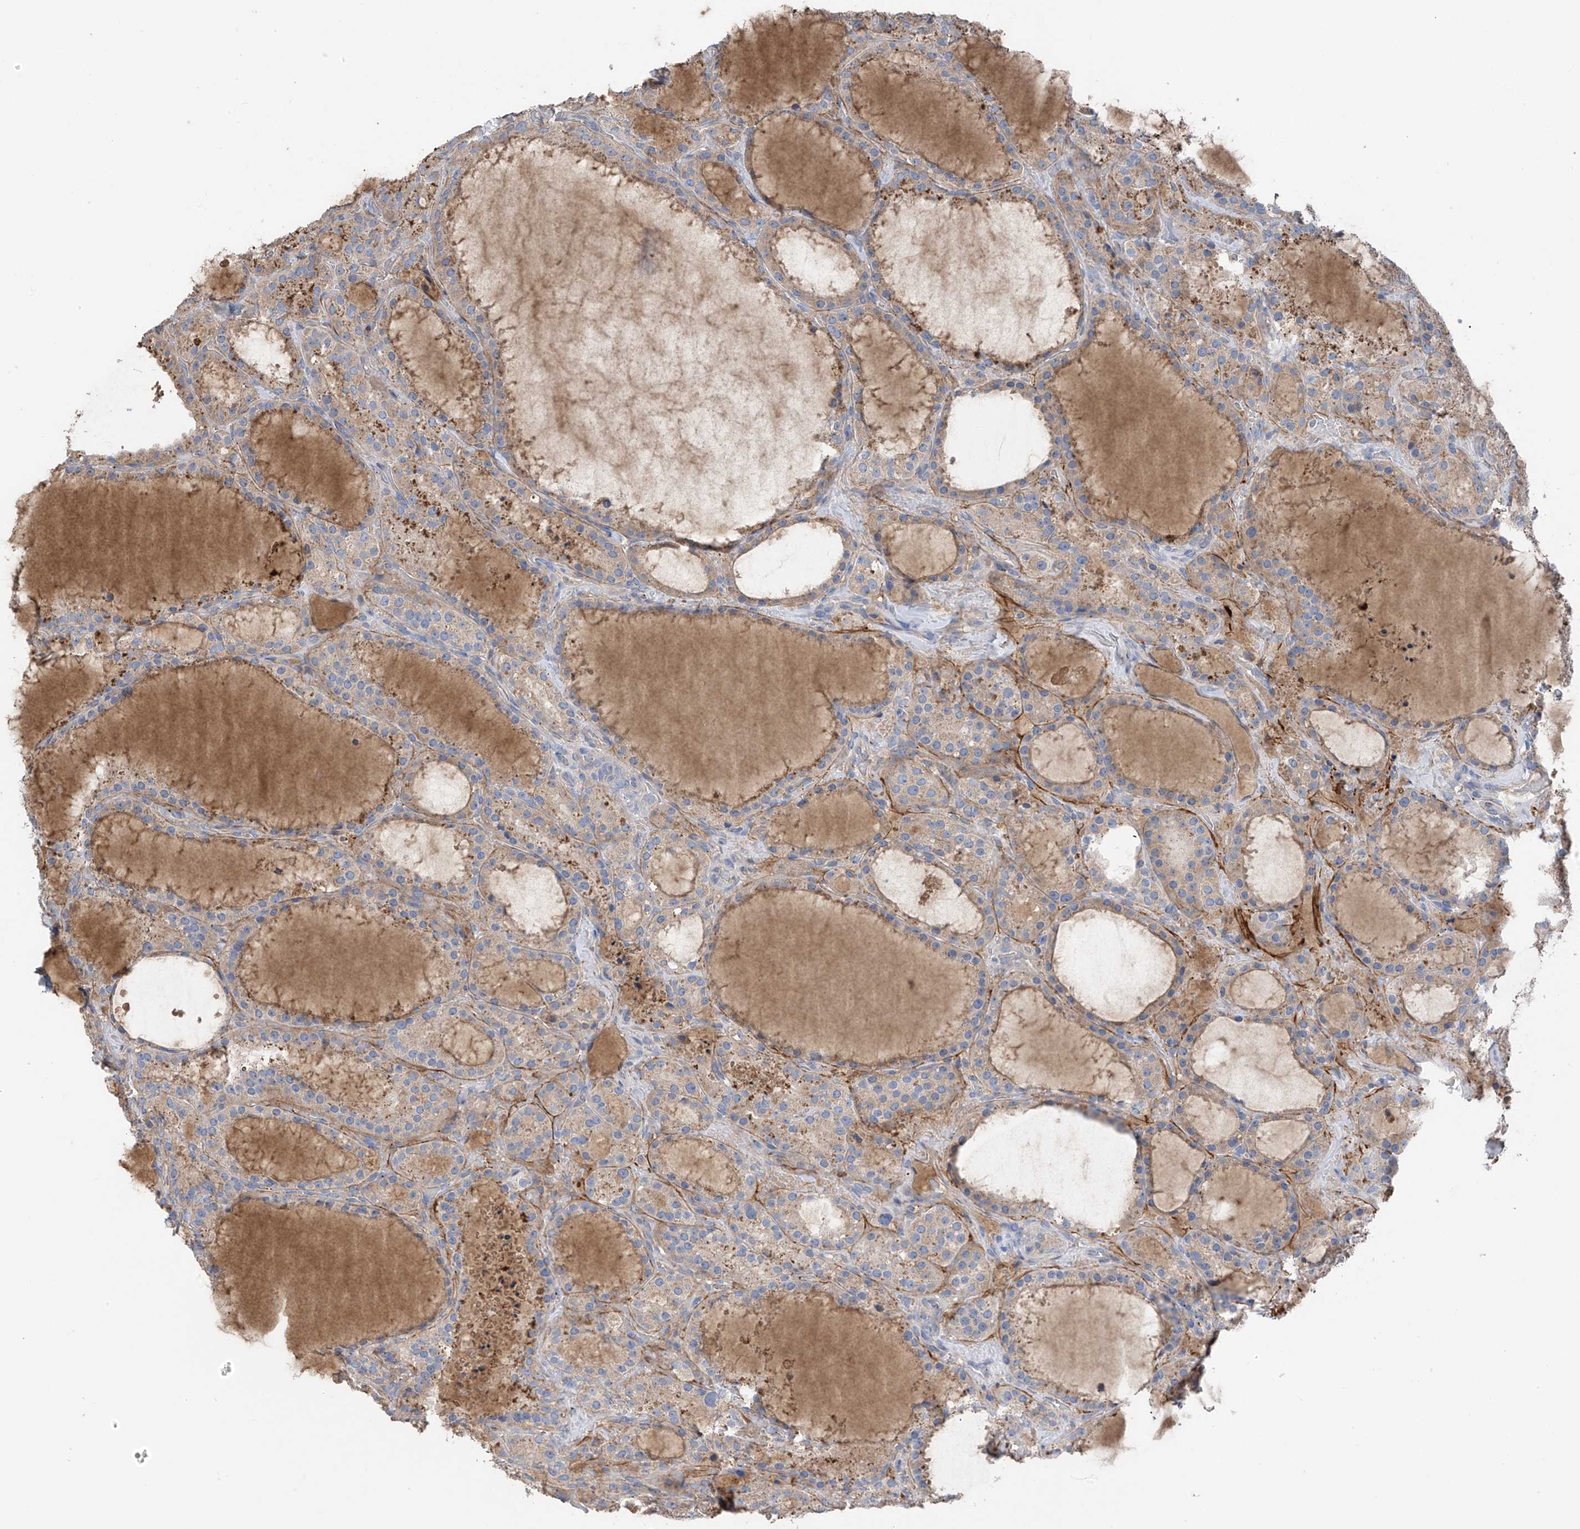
{"staining": {"intensity": "negative", "quantity": "none", "location": "none"}, "tissue": "thyroid cancer", "cell_type": "Tumor cells", "image_type": "cancer", "snomed": [{"axis": "morphology", "description": "Papillary adenocarcinoma, NOS"}, {"axis": "topography", "description": "Thyroid gland"}], "caption": "This is a image of IHC staining of thyroid cancer, which shows no positivity in tumor cells.", "gene": "GALNTL6", "patient": {"sex": "male", "age": 77}}